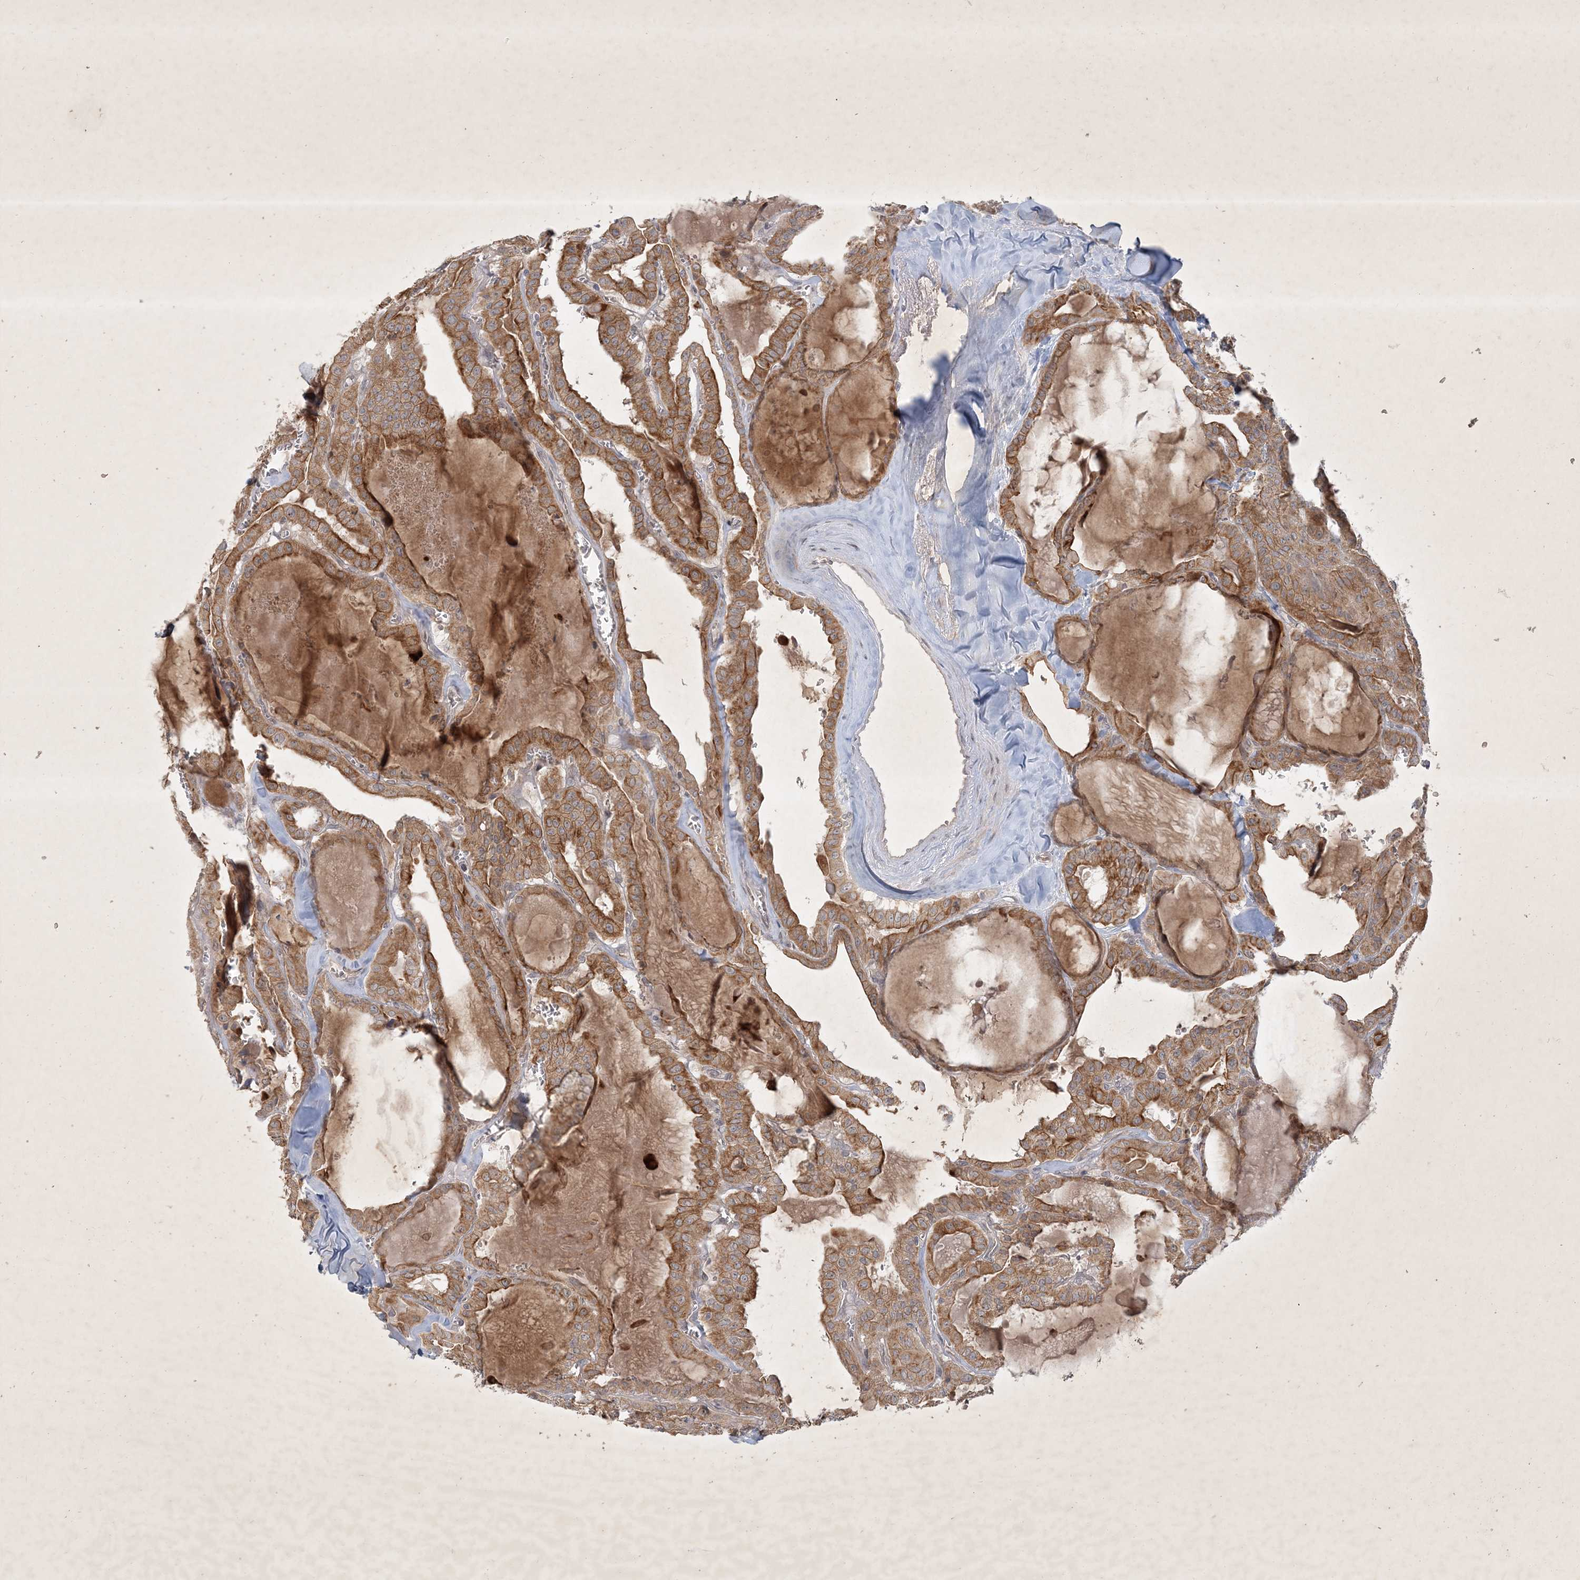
{"staining": {"intensity": "moderate", "quantity": ">75%", "location": "cytoplasmic/membranous"}, "tissue": "thyroid cancer", "cell_type": "Tumor cells", "image_type": "cancer", "snomed": [{"axis": "morphology", "description": "Papillary adenocarcinoma, NOS"}, {"axis": "topography", "description": "Thyroid gland"}], "caption": "Immunohistochemistry staining of thyroid cancer, which reveals medium levels of moderate cytoplasmic/membranous staining in approximately >75% of tumor cells indicating moderate cytoplasmic/membranous protein positivity. The staining was performed using DAB (3,3'-diaminobenzidine) (brown) for protein detection and nuclei were counterstained in hematoxylin (blue).", "gene": "BOD1", "patient": {"sex": "male", "age": 52}}